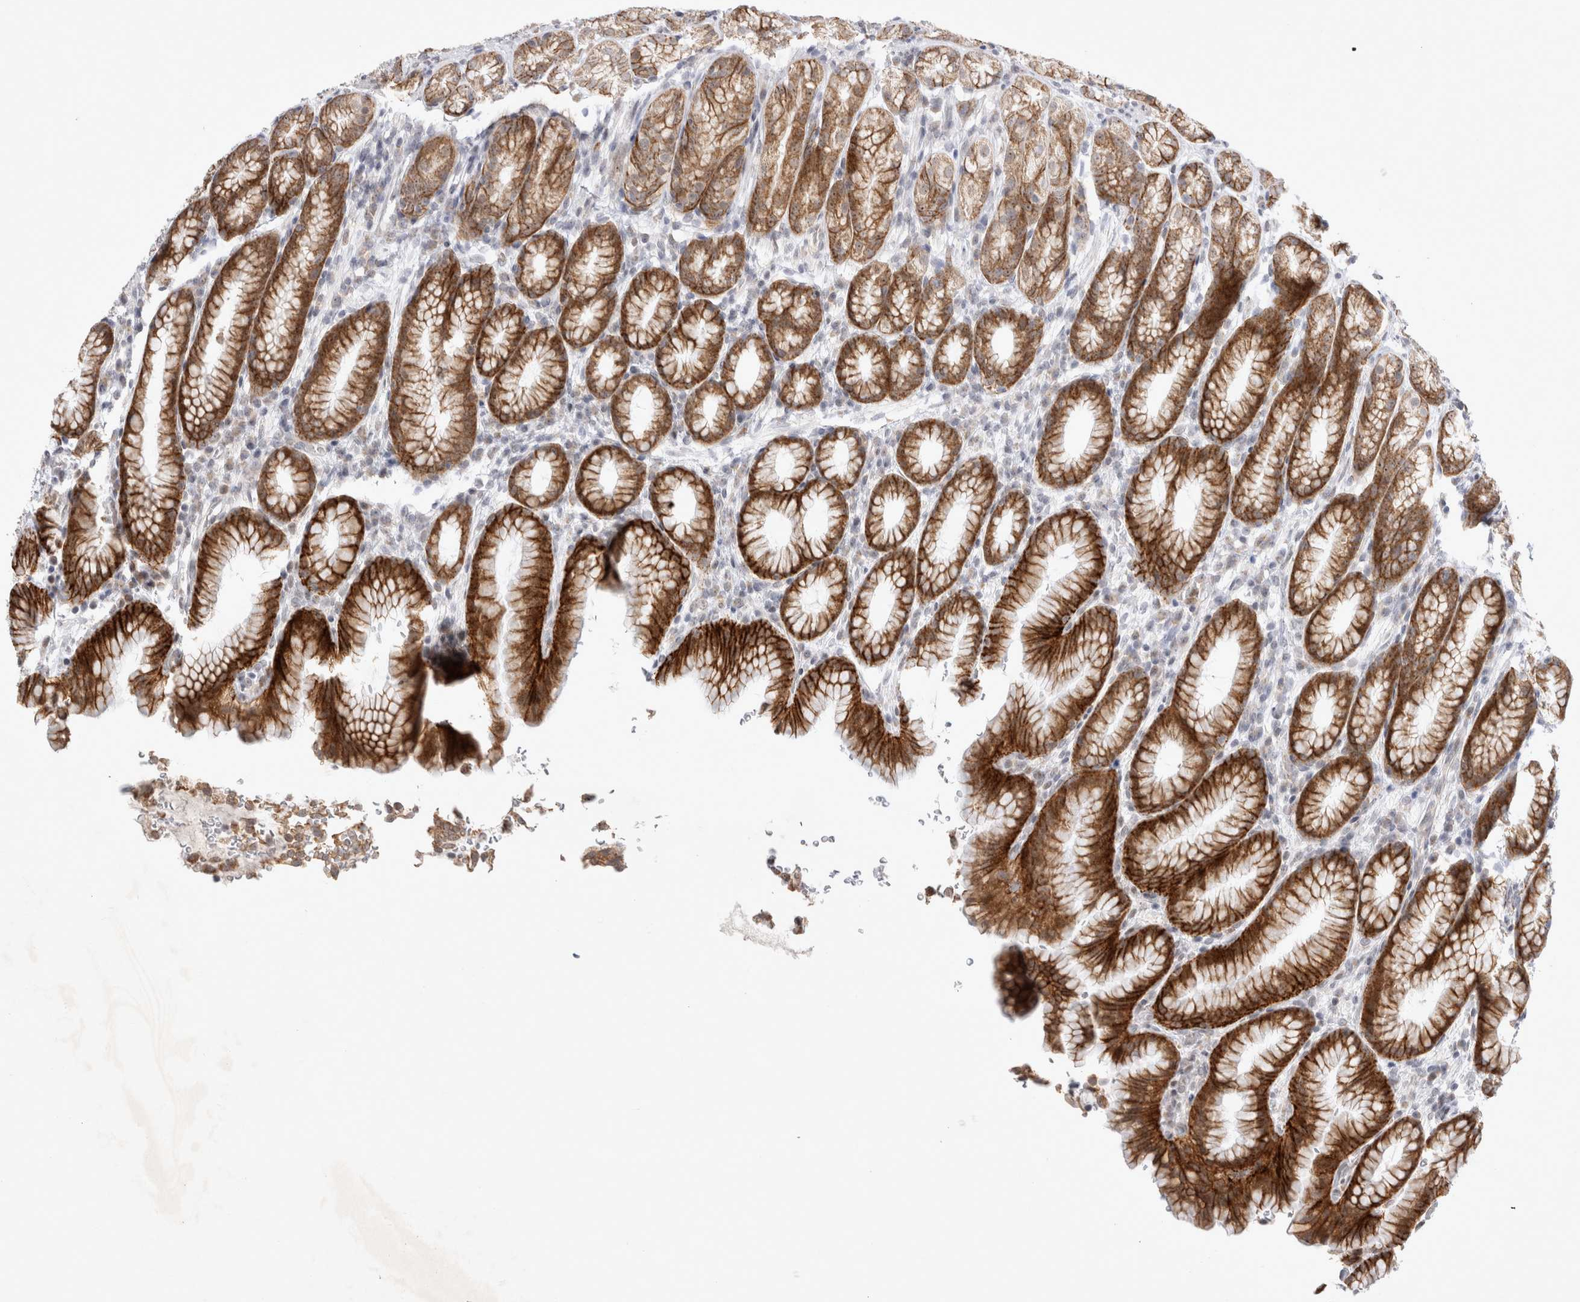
{"staining": {"intensity": "moderate", "quantity": ">75%", "location": "cytoplasmic/membranous,nuclear"}, "tissue": "stomach", "cell_type": "Glandular cells", "image_type": "normal", "snomed": [{"axis": "morphology", "description": "Normal tissue, NOS"}, {"axis": "topography", "description": "Stomach"}], "caption": "High-power microscopy captured an IHC micrograph of unremarkable stomach, revealing moderate cytoplasmic/membranous,nuclear positivity in about >75% of glandular cells. Immunohistochemistry stains the protein of interest in brown and the nuclei are stained blue.", "gene": "MRPL37", "patient": {"sex": "male", "age": 42}}